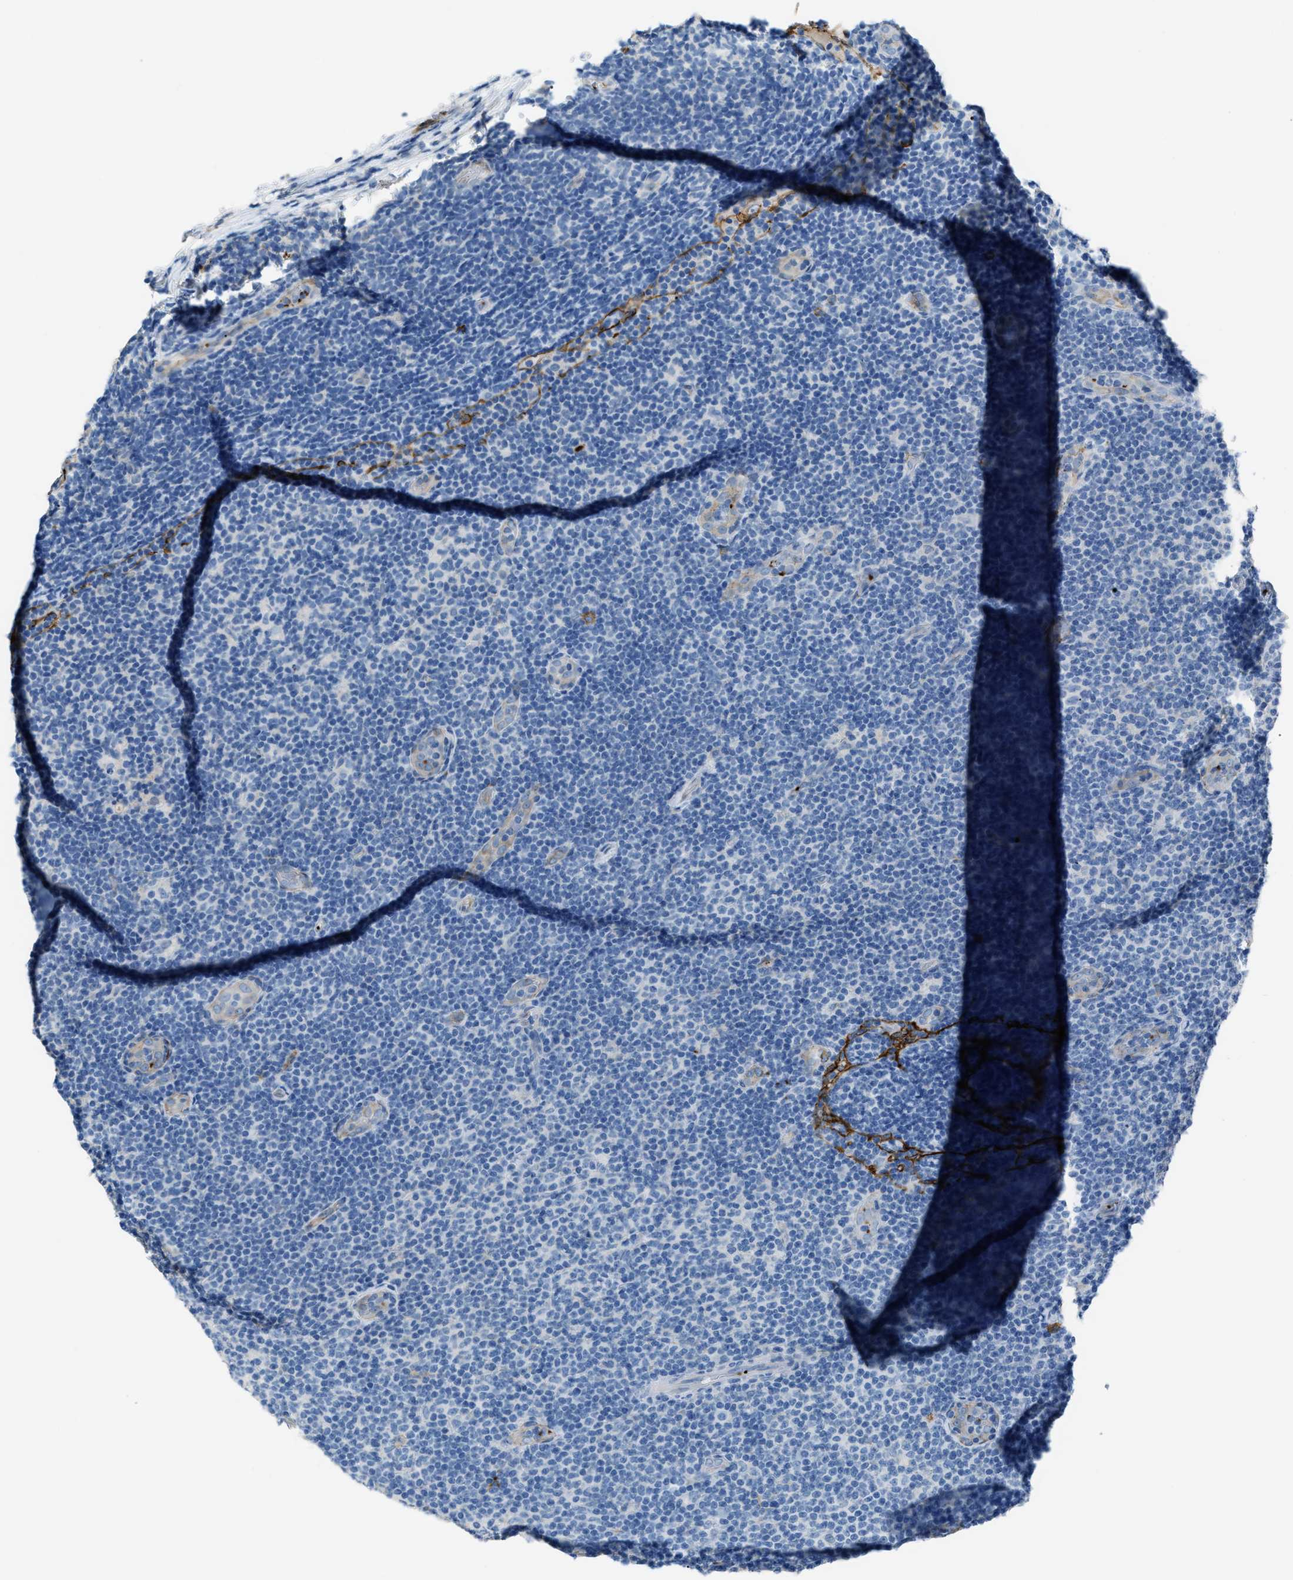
{"staining": {"intensity": "negative", "quantity": "none", "location": "none"}, "tissue": "lymphoma", "cell_type": "Tumor cells", "image_type": "cancer", "snomed": [{"axis": "morphology", "description": "Malignant lymphoma, non-Hodgkin's type, Low grade"}, {"axis": "topography", "description": "Lymph node"}], "caption": "DAB immunohistochemical staining of lymphoma demonstrates no significant positivity in tumor cells.", "gene": "SLC22A15", "patient": {"sex": "male", "age": 83}}